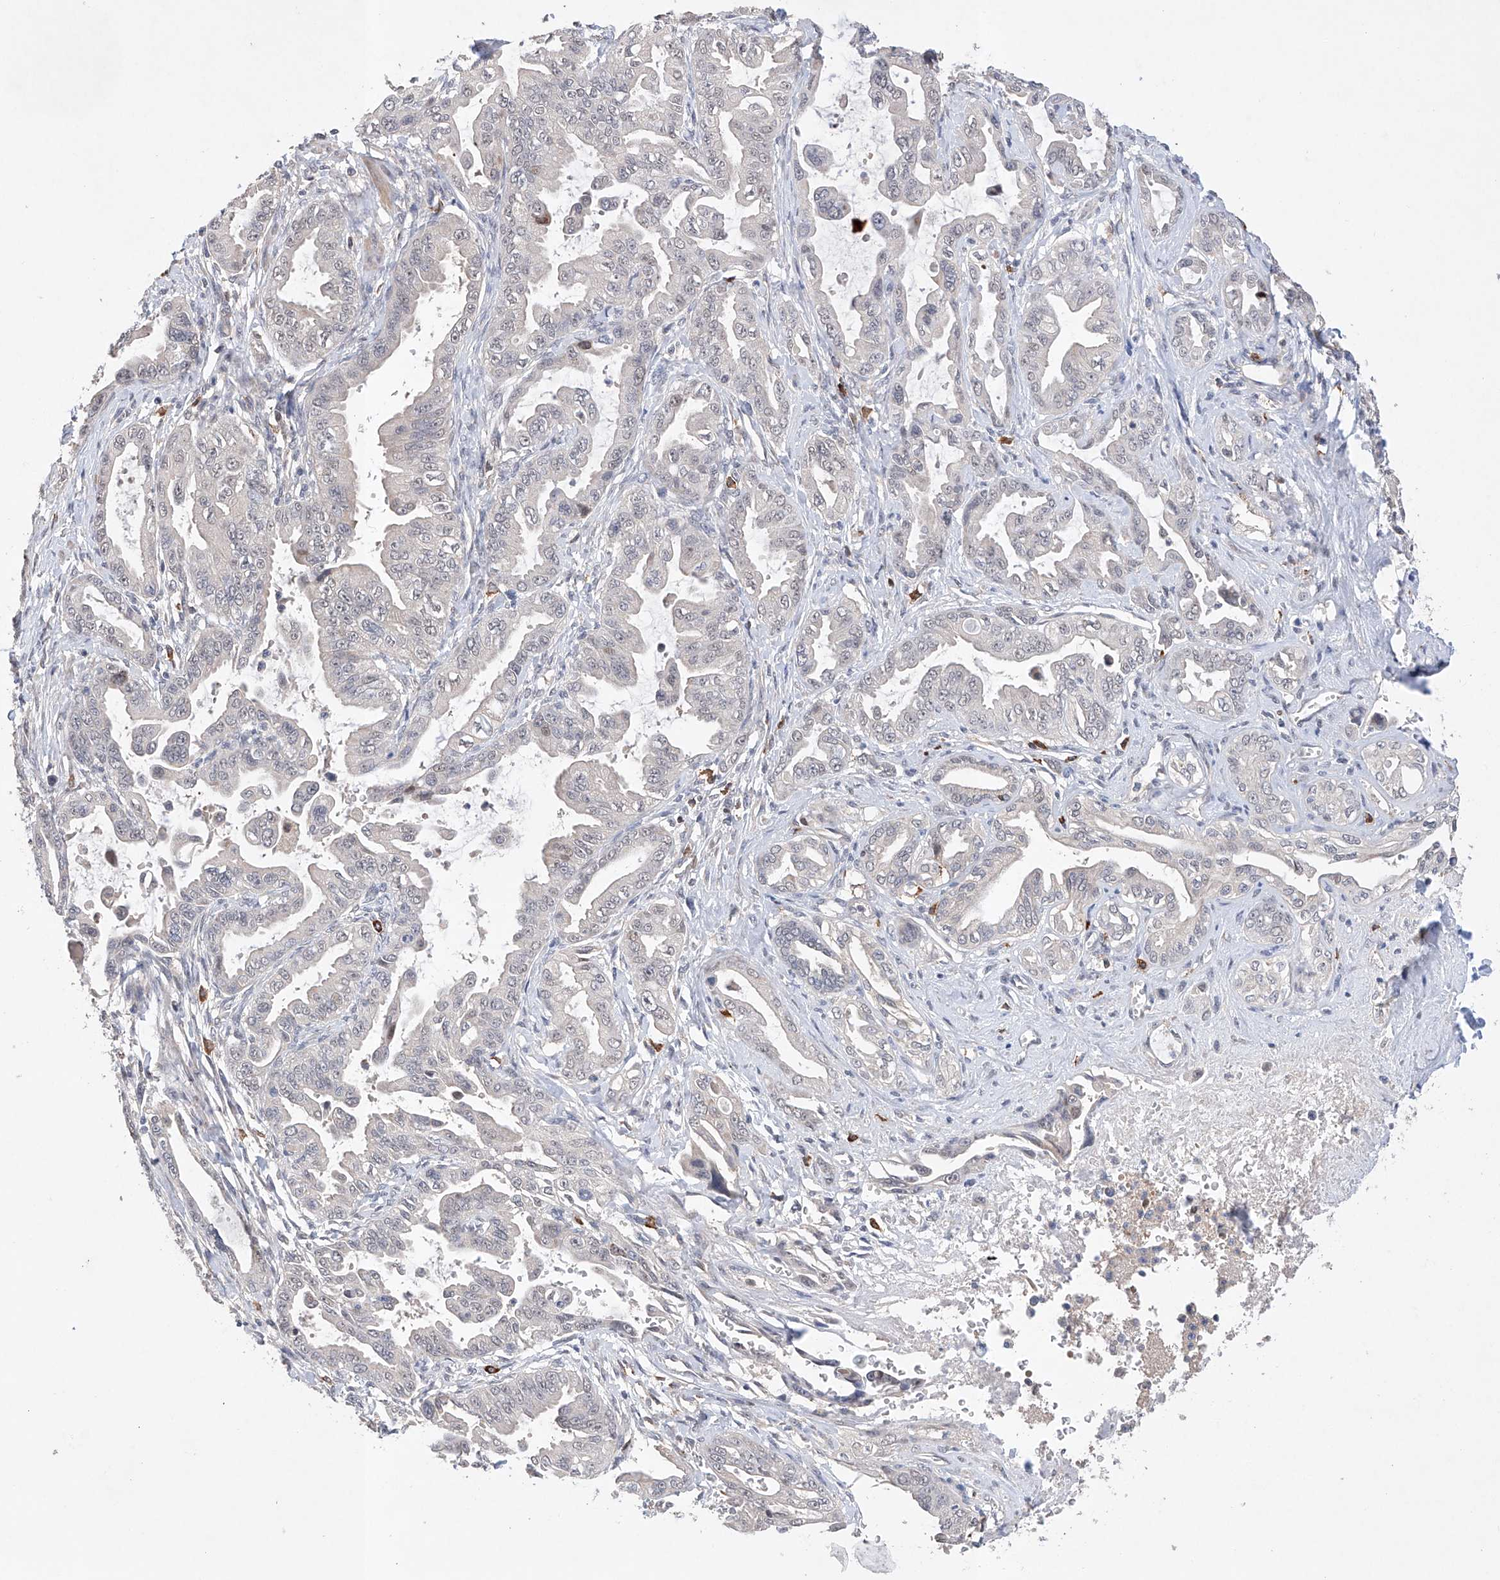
{"staining": {"intensity": "weak", "quantity": "25%-75%", "location": "cytoplasmic/membranous"}, "tissue": "pancreatic cancer", "cell_type": "Tumor cells", "image_type": "cancer", "snomed": [{"axis": "morphology", "description": "Adenocarcinoma, NOS"}, {"axis": "topography", "description": "Pancreas"}], "caption": "An image of pancreatic cancer (adenocarcinoma) stained for a protein displays weak cytoplasmic/membranous brown staining in tumor cells.", "gene": "AFG1L", "patient": {"sex": "male", "age": 70}}